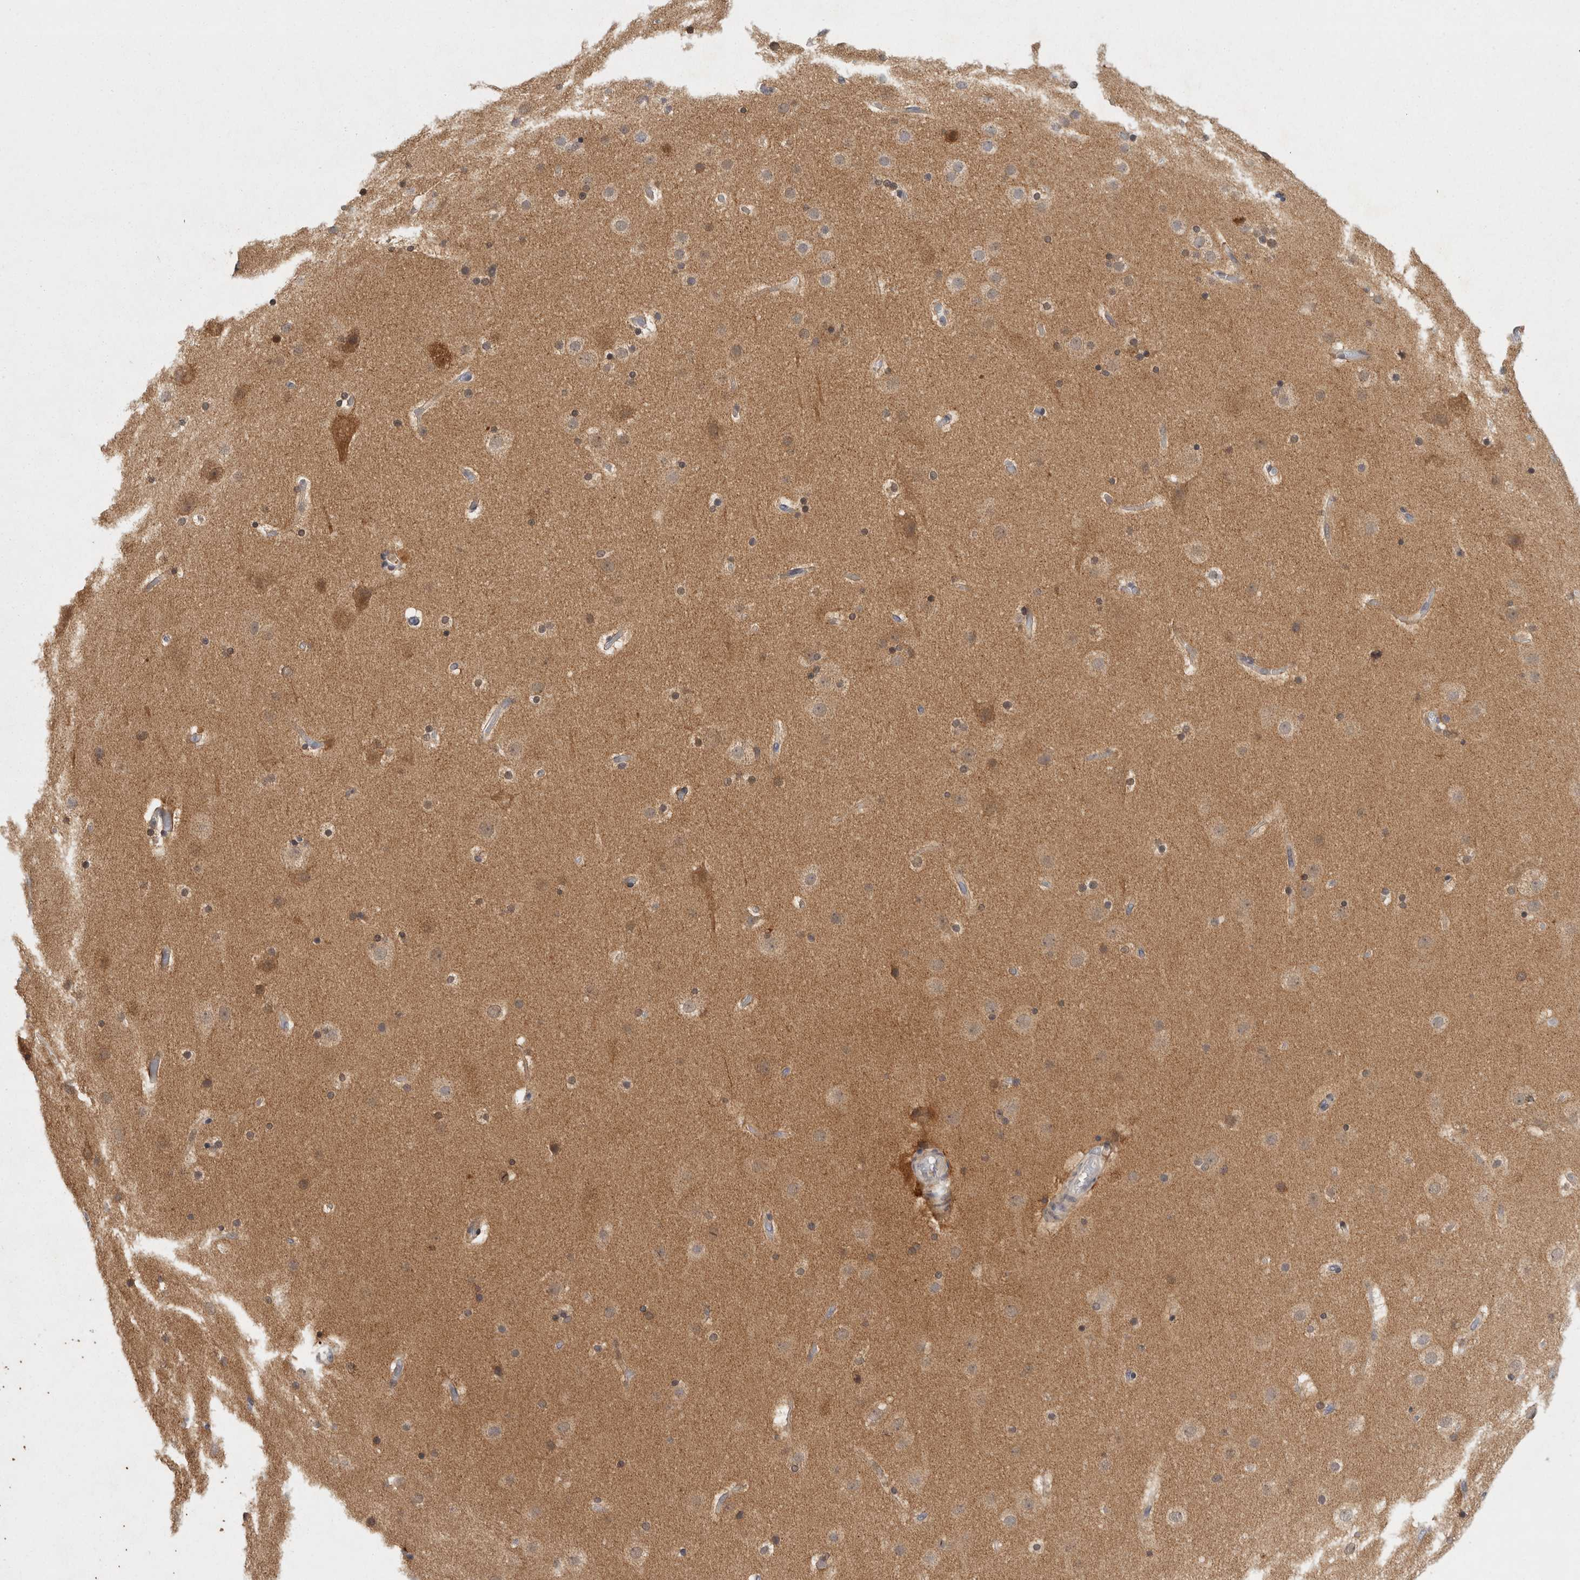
{"staining": {"intensity": "weak", "quantity": "25%-75%", "location": "cytoplasmic/membranous"}, "tissue": "cerebral cortex", "cell_type": "Endothelial cells", "image_type": "normal", "snomed": [{"axis": "morphology", "description": "Normal tissue, NOS"}, {"axis": "topography", "description": "Cerebral cortex"}], "caption": "Protein positivity by immunohistochemistry shows weak cytoplasmic/membranous positivity in about 25%-75% of endothelial cells in normal cerebral cortex. The protein of interest is shown in brown color, while the nuclei are stained blue.", "gene": "ACAT2", "patient": {"sex": "male", "age": 57}}